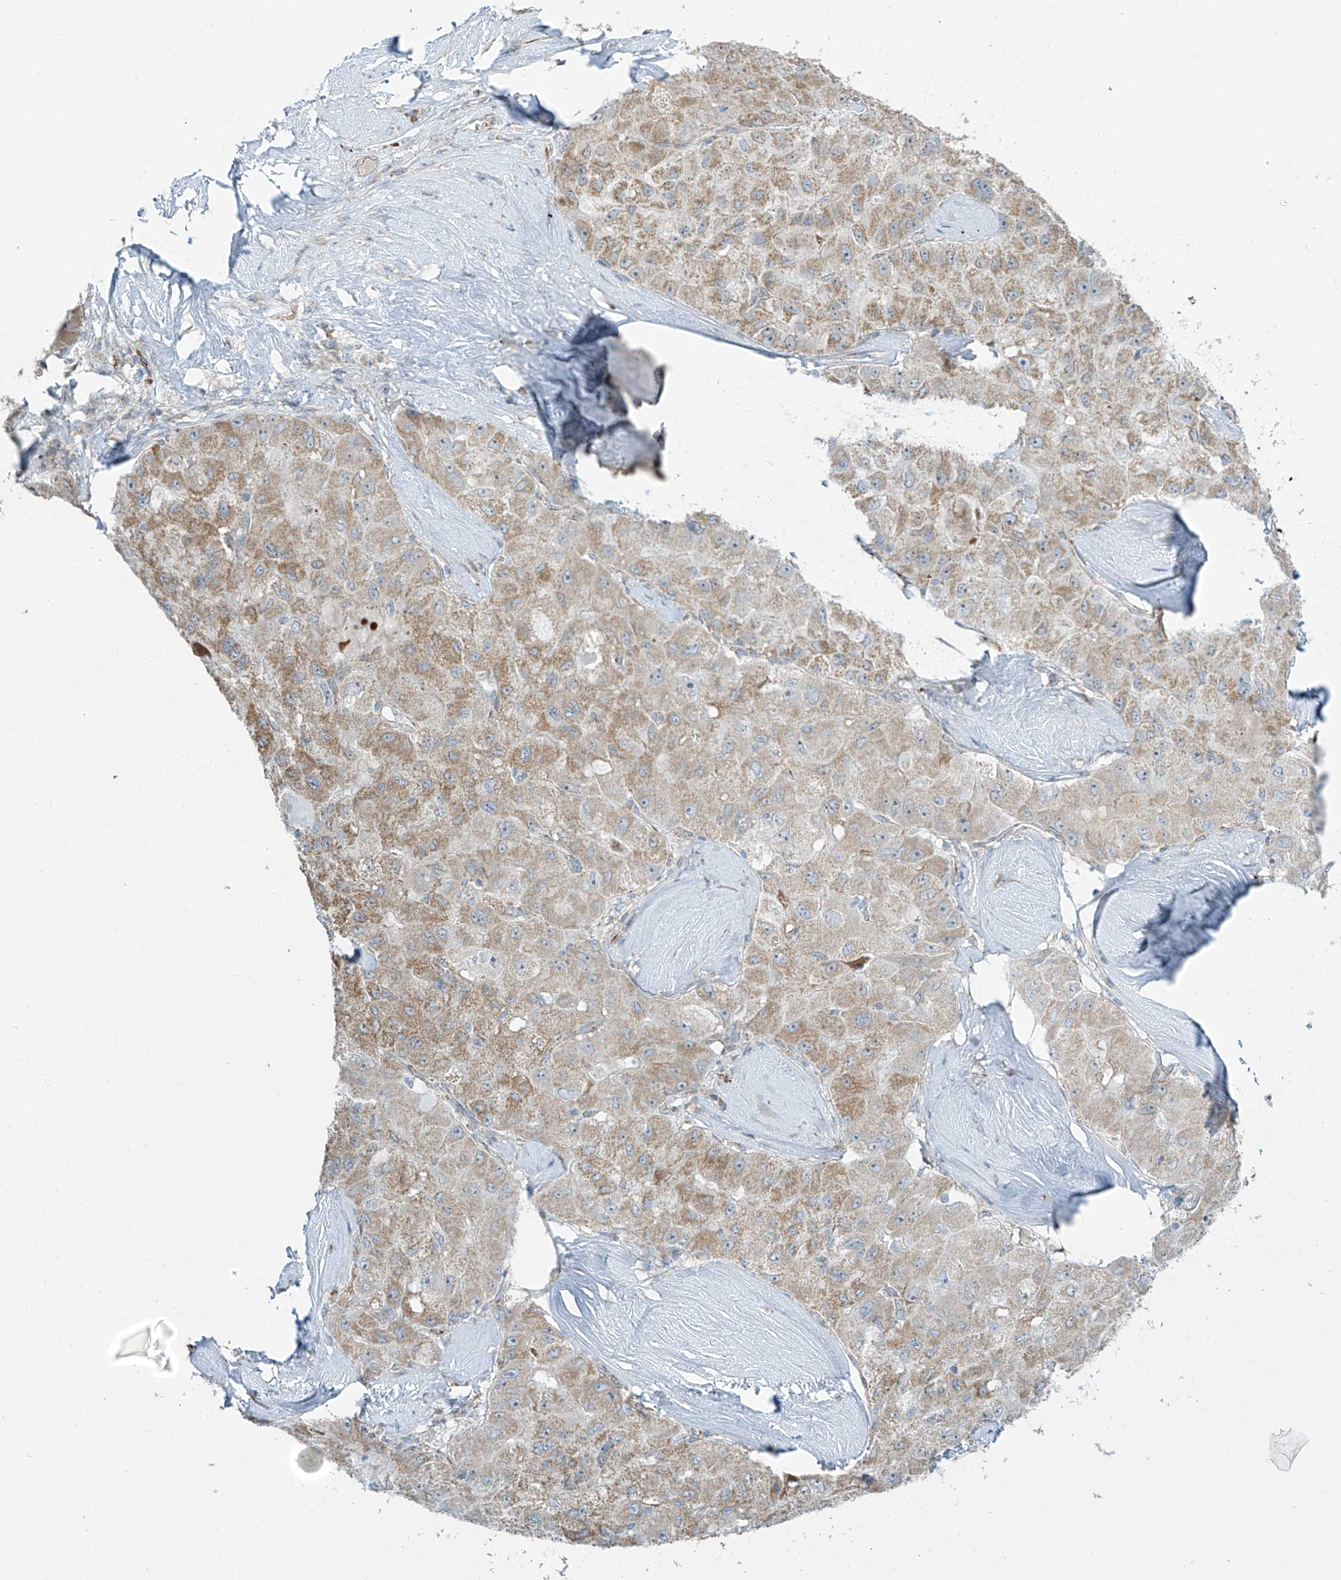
{"staining": {"intensity": "moderate", "quantity": ">75%", "location": "cytoplasmic/membranous"}, "tissue": "liver cancer", "cell_type": "Tumor cells", "image_type": "cancer", "snomed": [{"axis": "morphology", "description": "Carcinoma, Hepatocellular, NOS"}, {"axis": "topography", "description": "Liver"}], "caption": "Immunohistochemistry (IHC) staining of liver hepatocellular carcinoma, which reveals medium levels of moderate cytoplasmic/membranous staining in approximately >75% of tumor cells indicating moderate cytoplasmic/membranous protein staining. The staining was performed using DAB (3,3'-diaminobenzidine) (brown) for protein detection and nuclei were counterstained in hematoxylin (blue).", "gene": "SMDT1", "patient": {"sex": "male", "age": 80}}